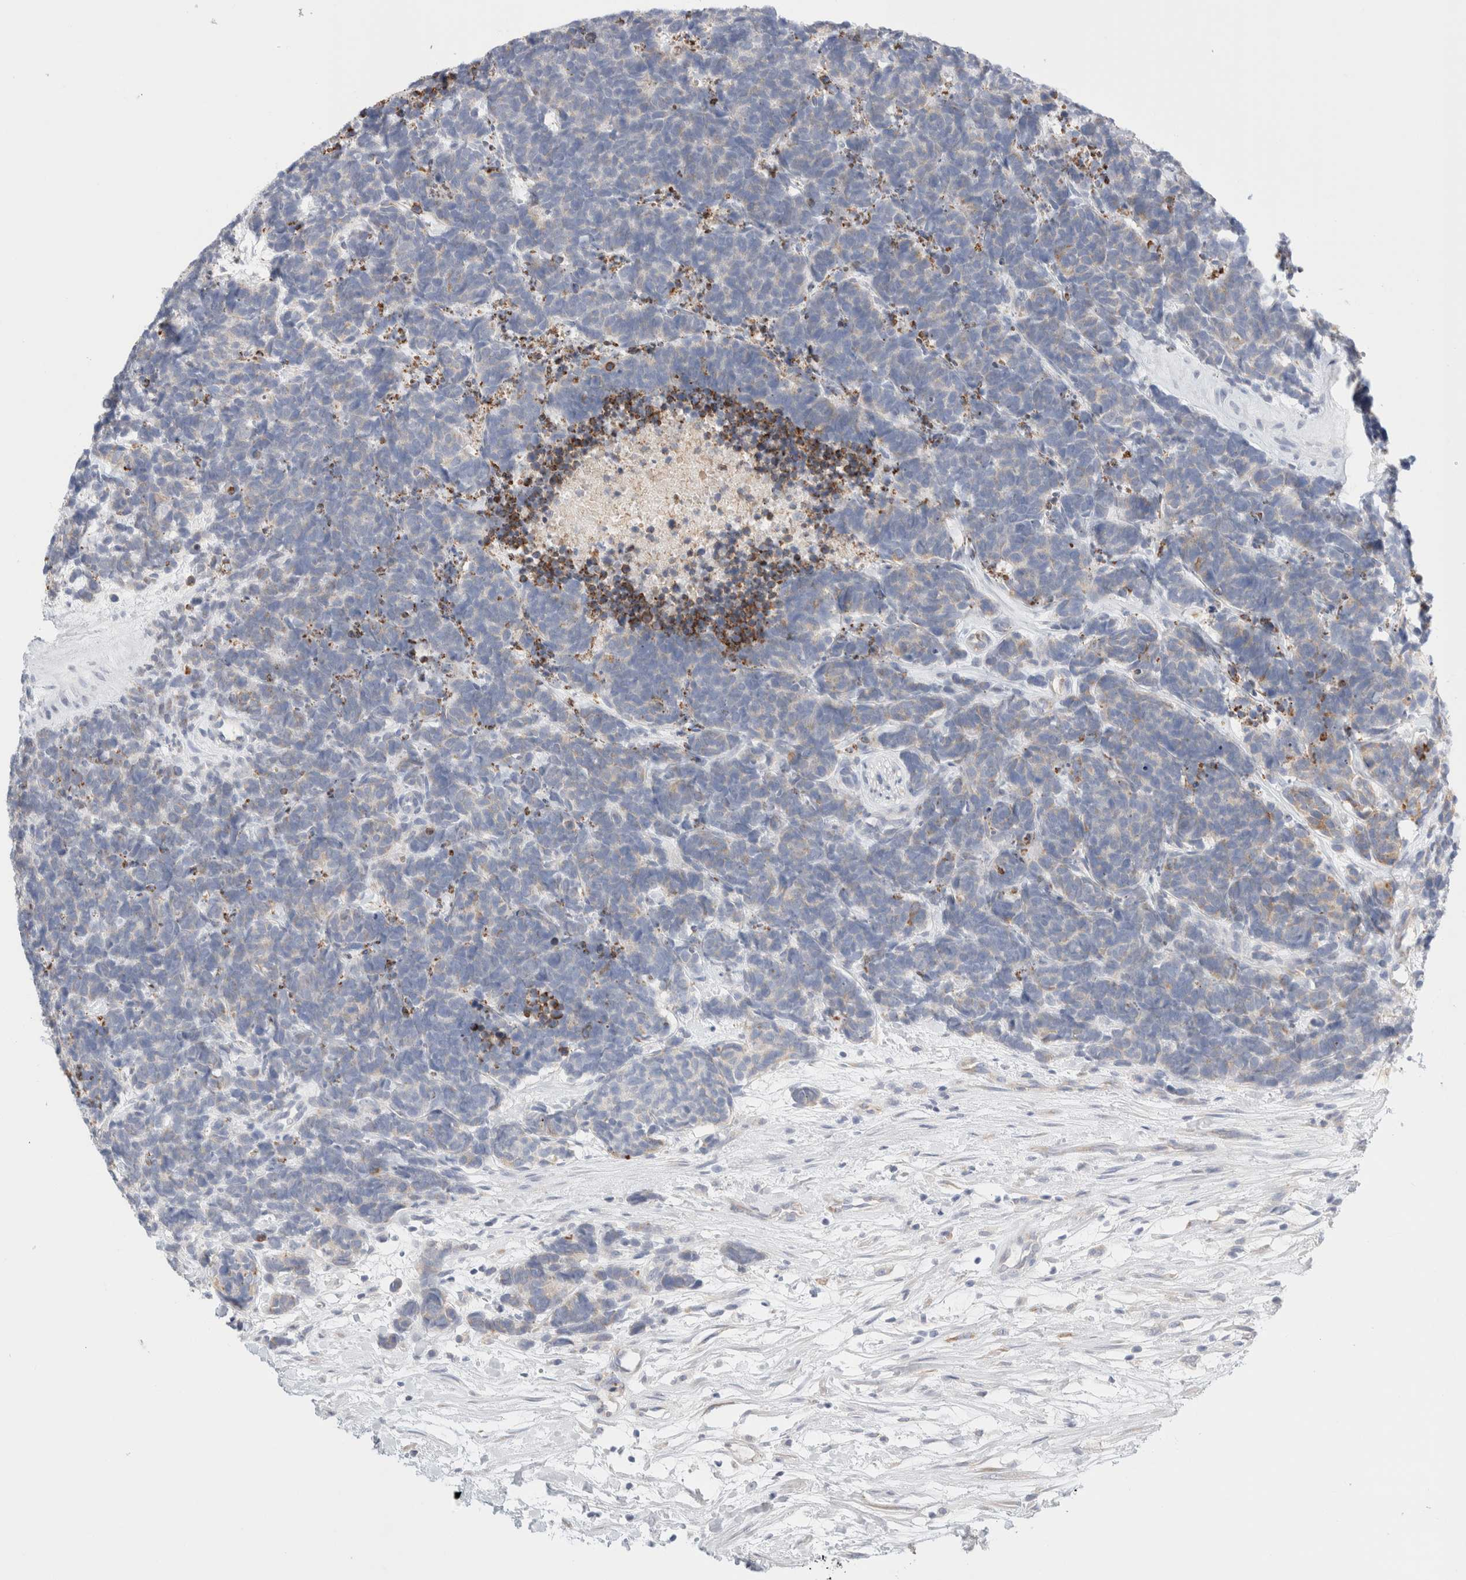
{"staining": {"intensity": "weak", "quantity": "<25%", "location": "cytoplasmic/membranous"}, "tissue": "carcinoid", "cell_type": "Tumor cells", "image_type": "cancer", "snomed": [{"axis": "morphology", "description": "Carcinoma, NOS"}, {"axis": "morphology", "description": "Carcinoid, malignant, NOS"}, {"axis": "topography", "description": "Urinary bladder"}], "caption": "The micrograph demonstrates no staining of tumor cells in carcinoid (malignant).", "gene": "CSK", "patient": {"sex": "male", "age": 57}}